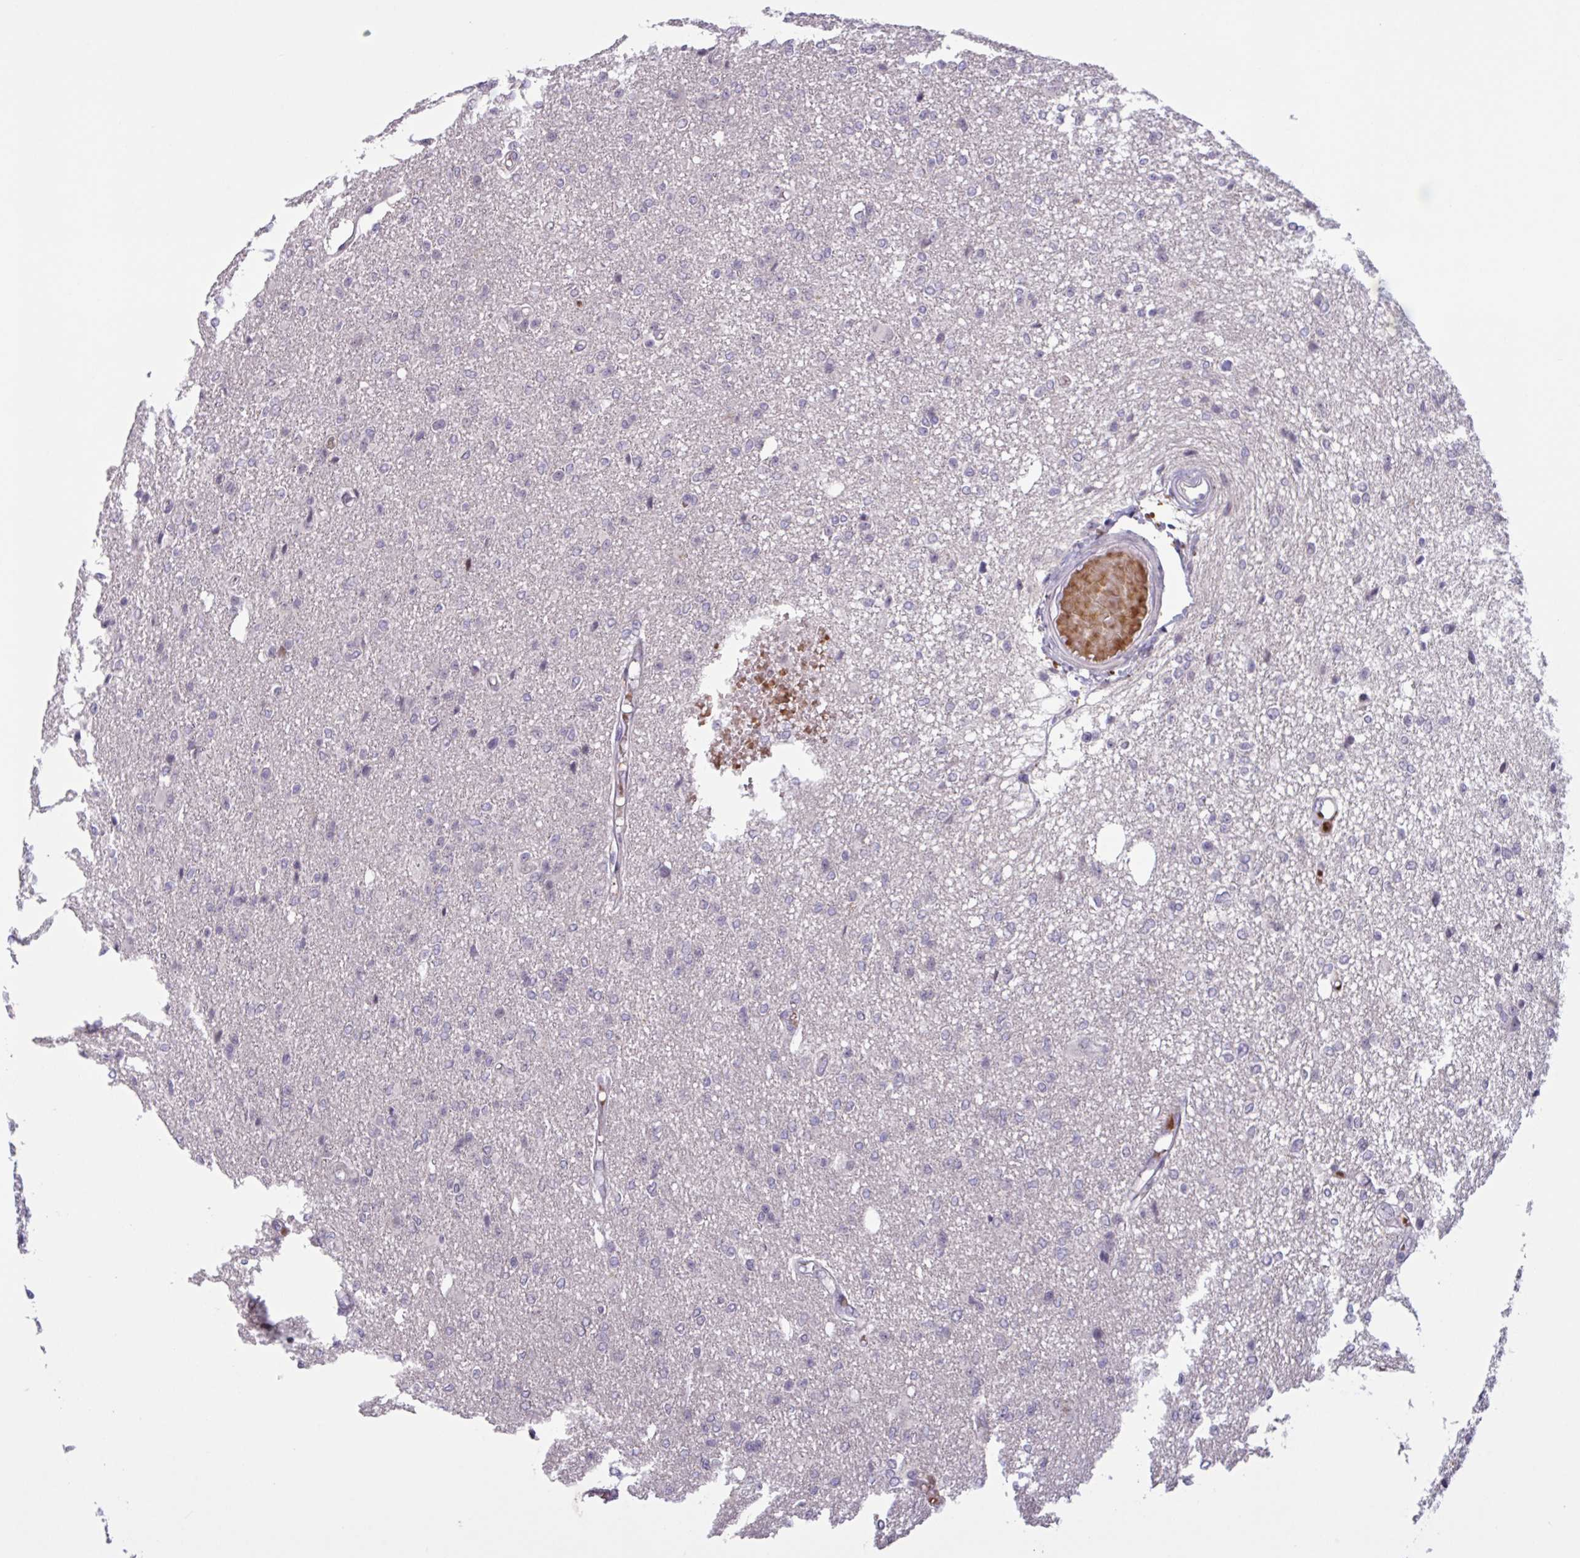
{"staining": {"intensity": "negative", "quantity": "none", "location": "none"}, "tissue": "glioma", "cell_type": "Tumor cells", "image_type": "cancer", "snomed": [{"axis": "morphology", "description": "Glioma, malignant, Low grade"}, {"axis": "topography", "description": "Brain"}], "caption": "The photomicrograph displays no staining of tumor cells in glioma.", "gene": "RFPL4B", "patient": {"sex": "male", "age": 26}}